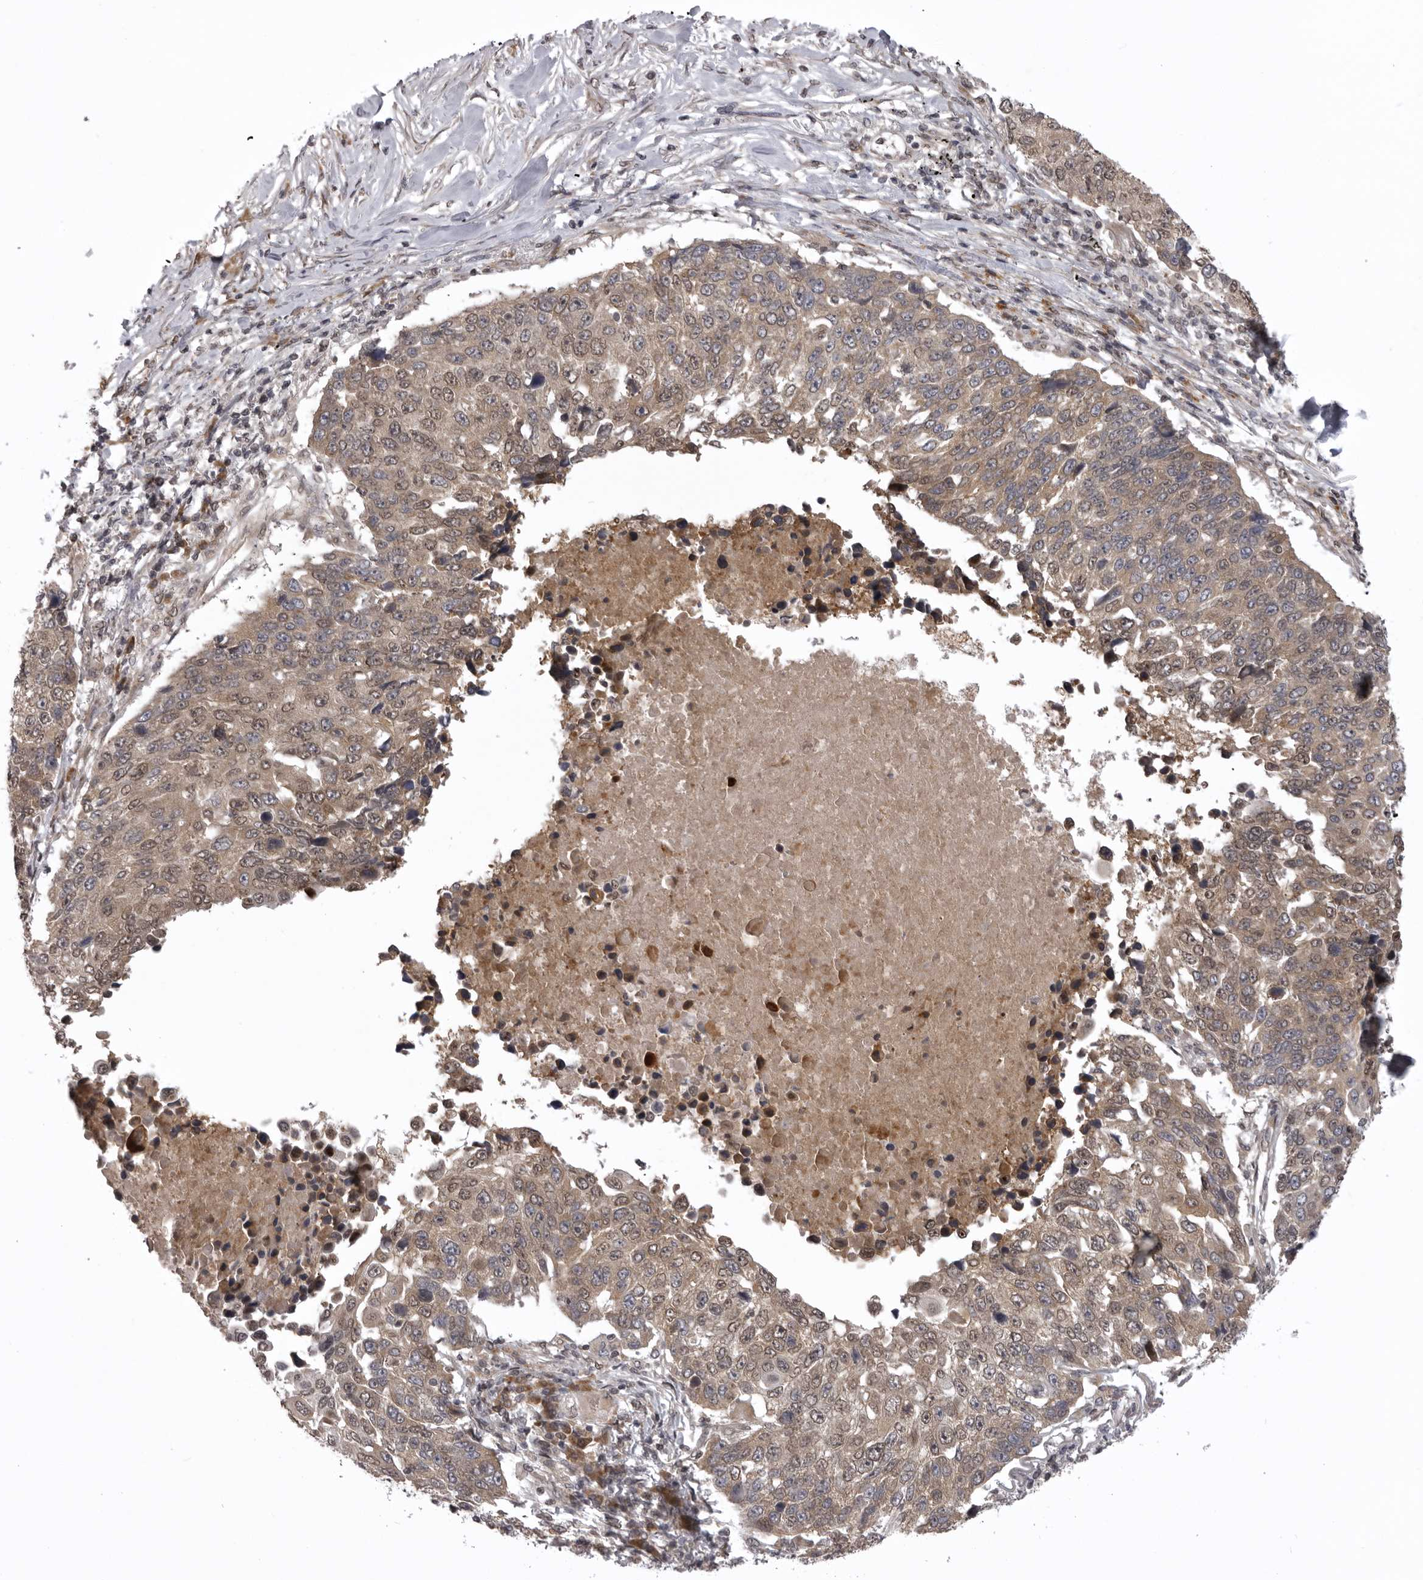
{"staining": {"intensity": "weak", "quantity": "25%-75%", "location": "cytoplasmic/membranous,nuclear"}, "tissue": "lung cancer", "cell_type": "Tumor cells", "image_type": "cancer", "snomed": [{"axis": "morphology", "description": "Squamous cell carcinoma, NOS"}, {"axis": "topography", "description": "Lung"}], "caption": "Immunohistochemistry of lung cancer demonstrates low levels of weak cytoplasmic/membranous and nuclear staining in about 25%-75% of tumor cells.", "gene": "C1orf109", "patient": {"sex": "male", "age": 66}}